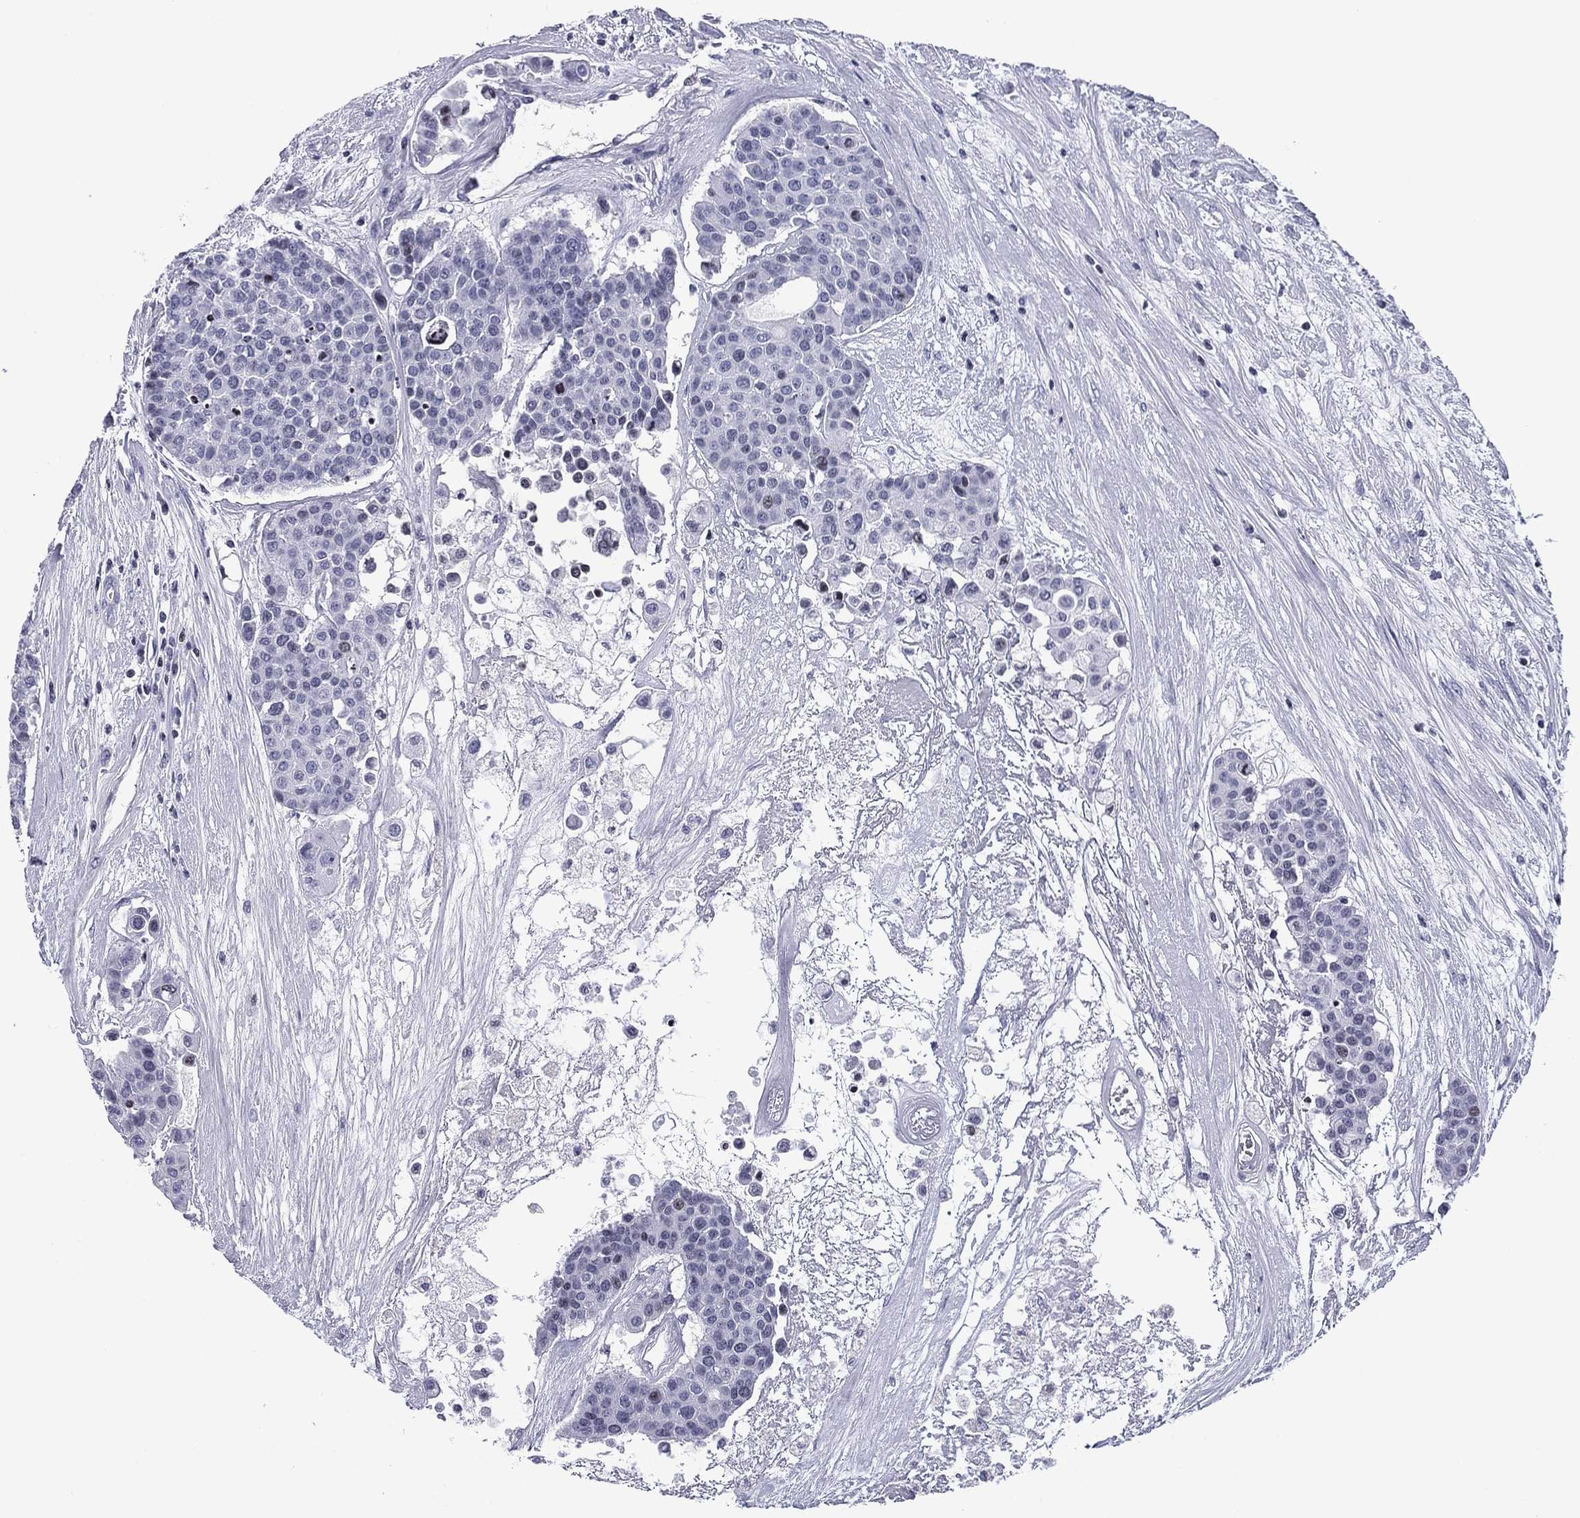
{"staining": {"intensity": "negative", "quantity": "none", "location": "none"}, "tissue": "carcinoid", "cell_type": "Tumor cells", "image_type": "cancer", "snomed": [{"axis": "morphology", "description": "Carcinoid, malignant, NOS"}, {"axis": "topography", "description": "Colon"}], "caption": "Carcinoid stained for a protein using IHC reveals no positivity tumor cells.", "gene": "CCDC144A", "patient": {"sex": "male", "age": 81}}